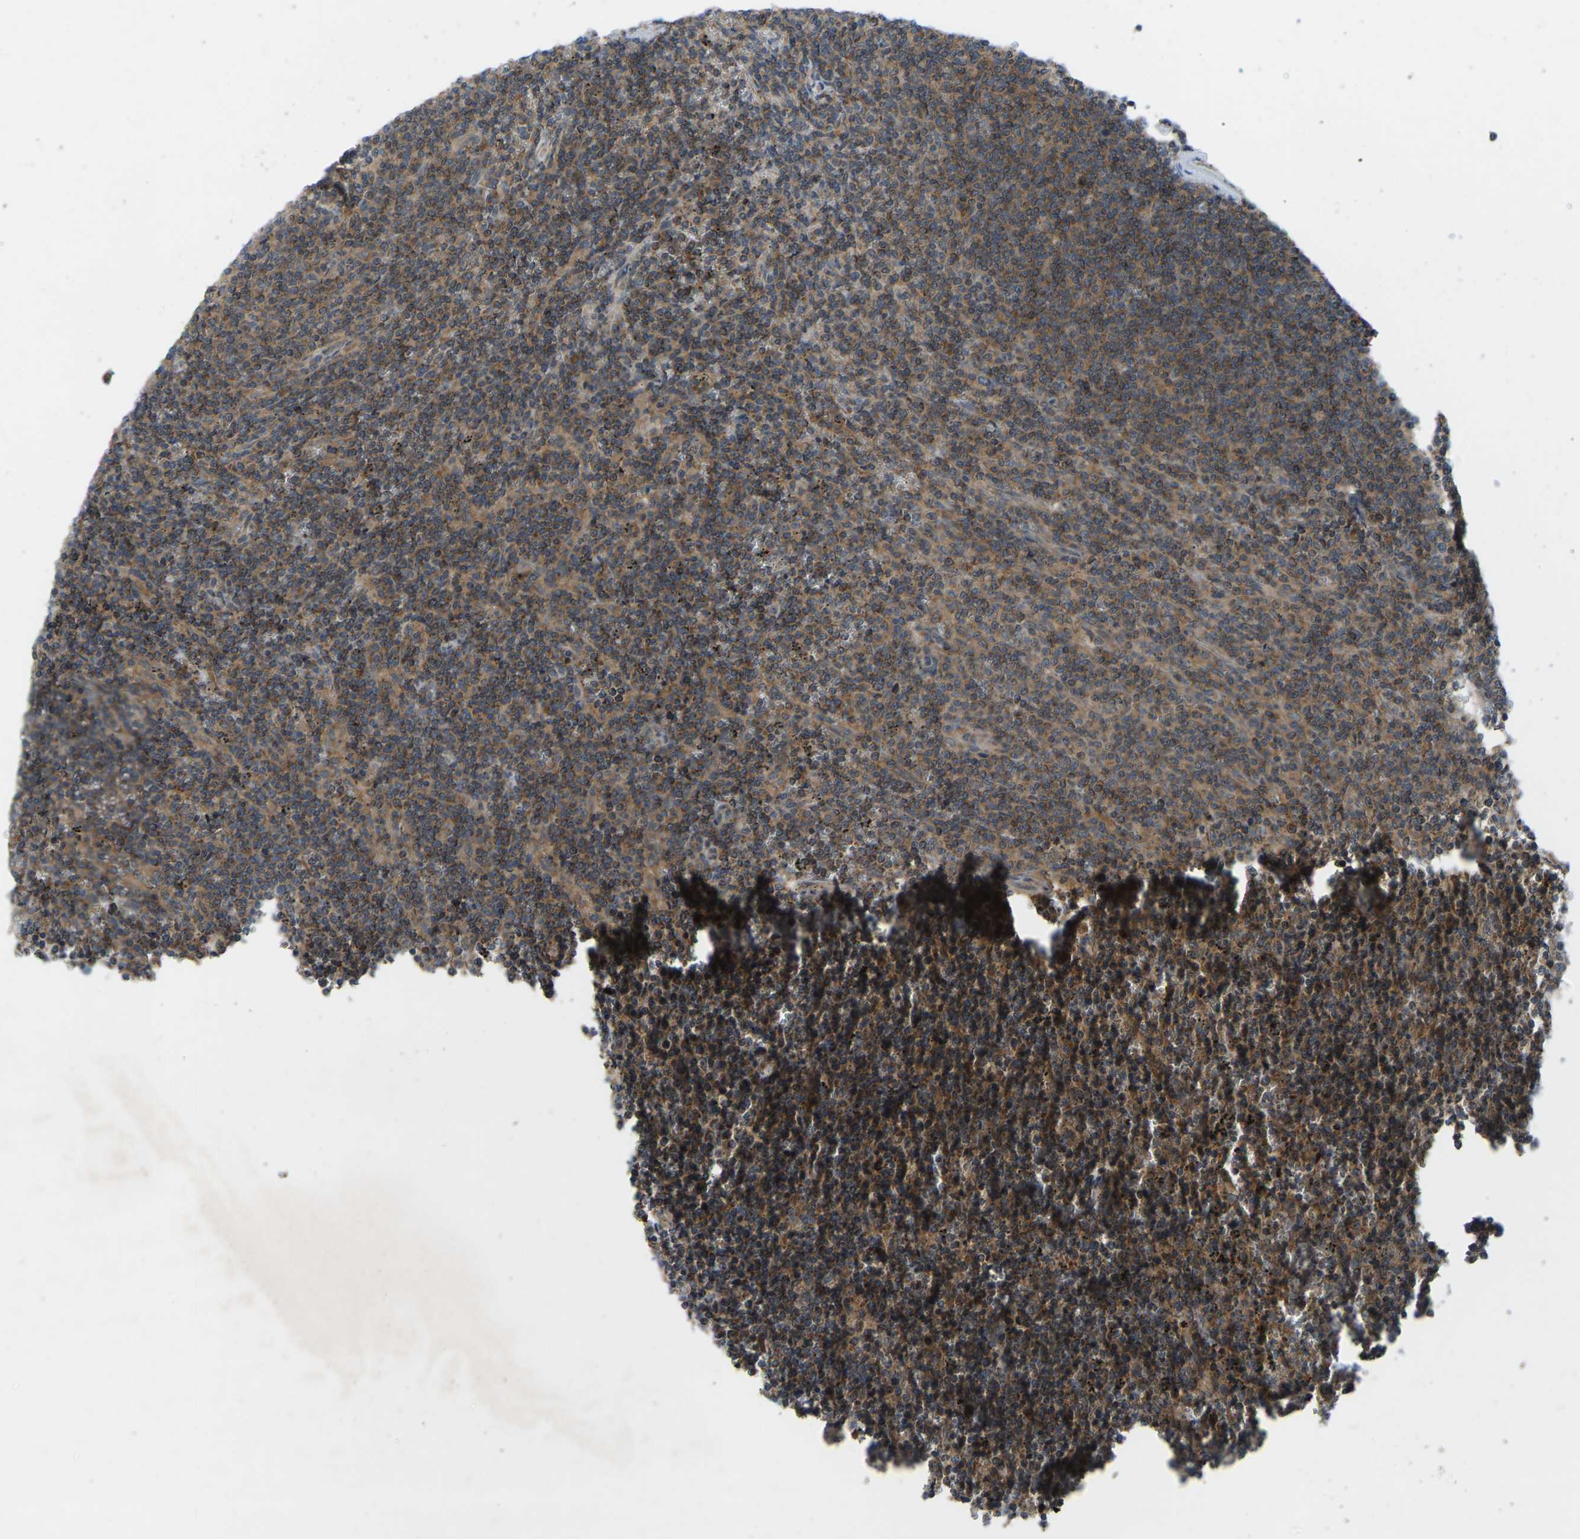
{"staining": {"intensity": "weak", "quantity": ">75%", "location": "cytoplasmic/membranous"}, "tissue": "lymphoma", "cell_type": "Tumor cells", "image_type": "cancer", "snomed": [{"axis": "morphology", "description": "Malignant lymphoma, non-Hodgkin's type, Low grade"}, {"axis": "topography", "description": "Spleen"}], "caption": "This photomicrograph exhibits lymphoma stained with immunohistochemistry to label a protein in brown. The cytoplasmic/membranous of tumor cells show weak positivity for the protein. Nuclei are counter-stained blue.", "gene": "ZNF71", "patient": {"sex": "female", "age": 50}}